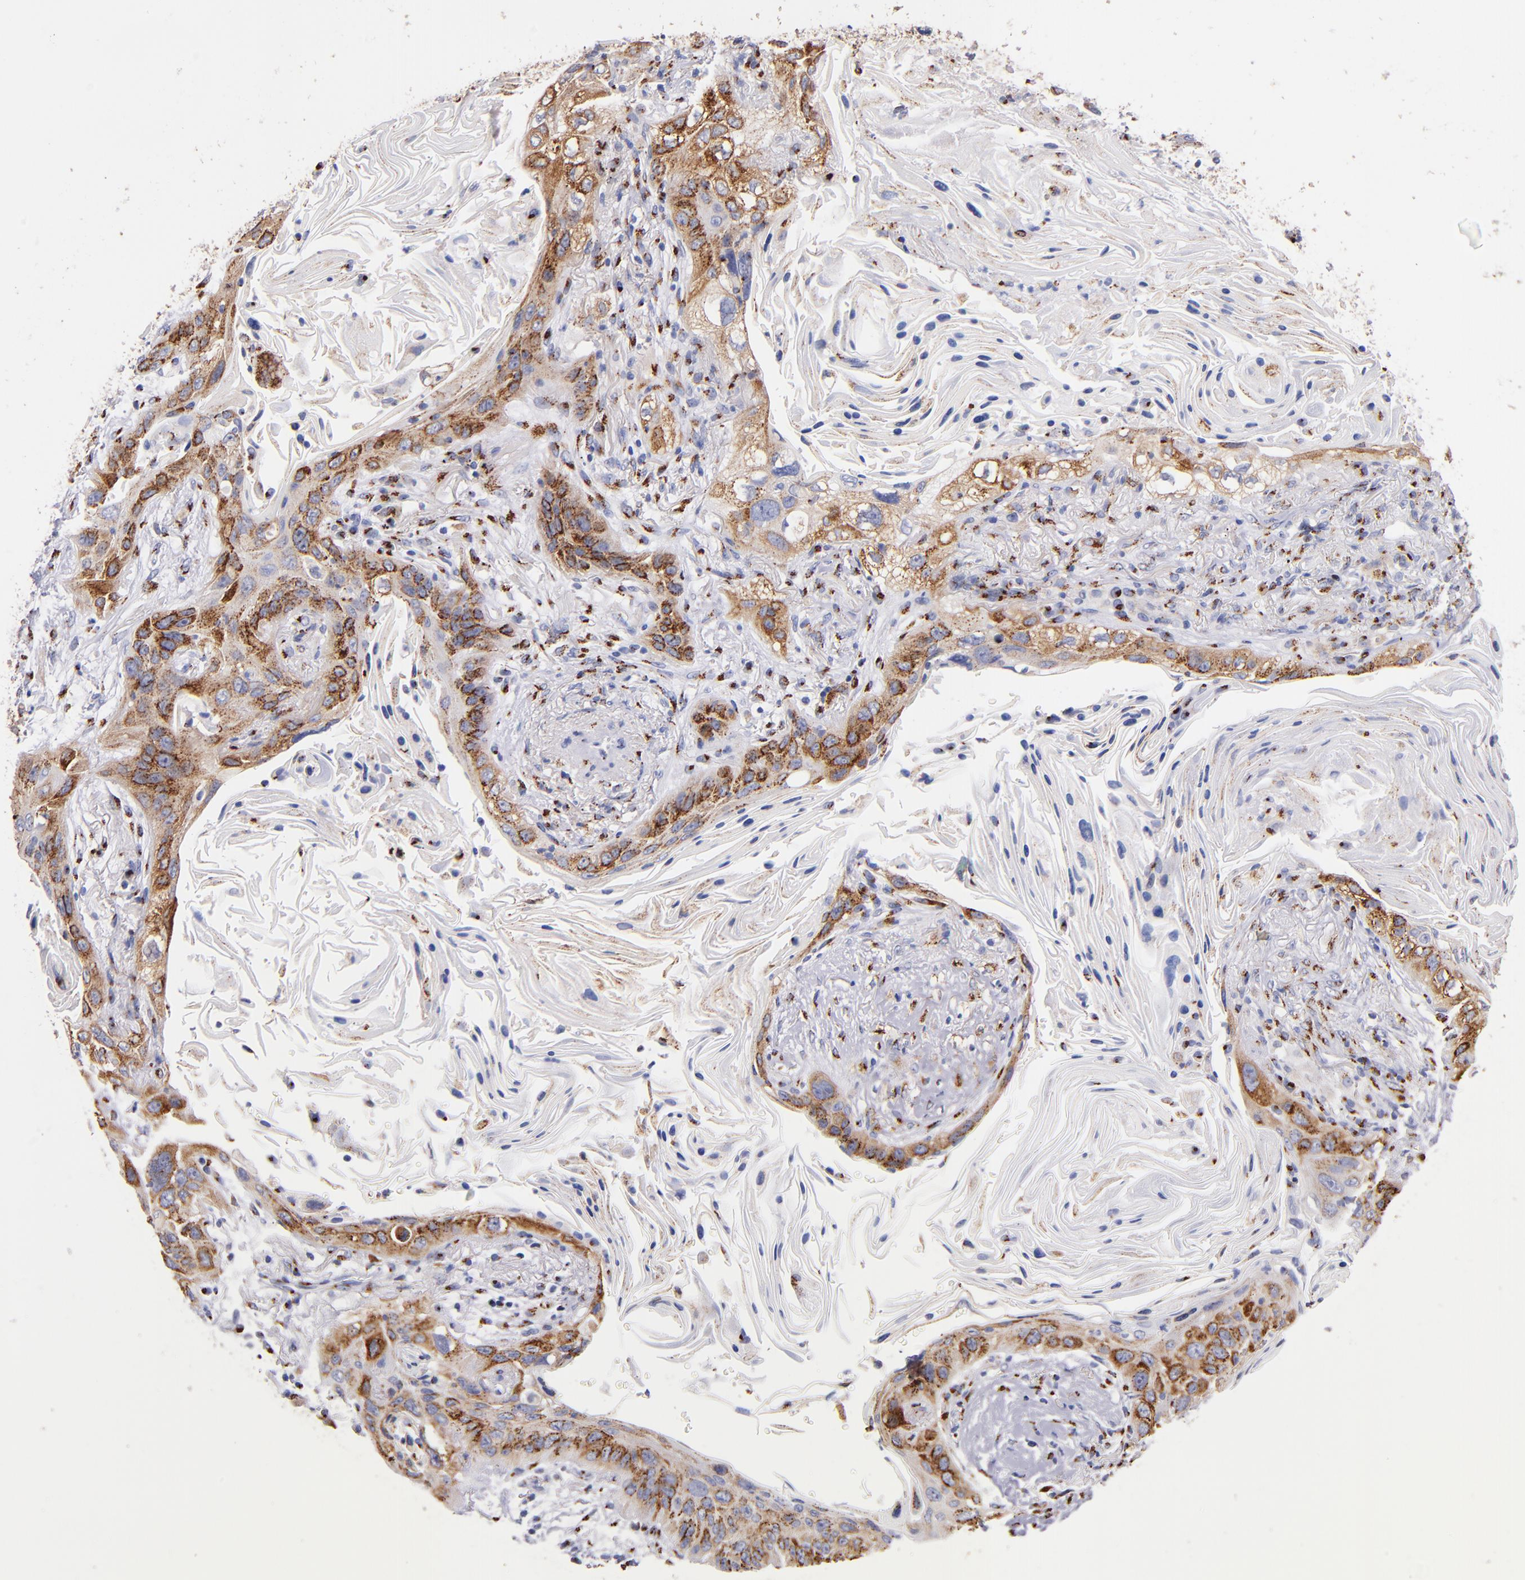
{"staining": {"intensity": "moderate", "quantity": "25%-75%", "location": "cytoplasmic/membranous"}, "tissue": "lung cancer", "cell_type": "Tumor cells", "image_type": "cancer", "snomed": [{"axis": "morphology", "description": "Squamous cell carcinoma, NOS"}, {"axis": "topography", "description": "Lung"}], "caption": "A brown stain highlights moderate cytoplasmic/membranous positivity of a protein in human lung cancer (squamous cell carcinoma) tumor cells. Ihc stains the protein of interest in brown and the nuclei are stained blue.", "gene": "GOLIM4", "patient": {"sex": "female", "age": 67}}